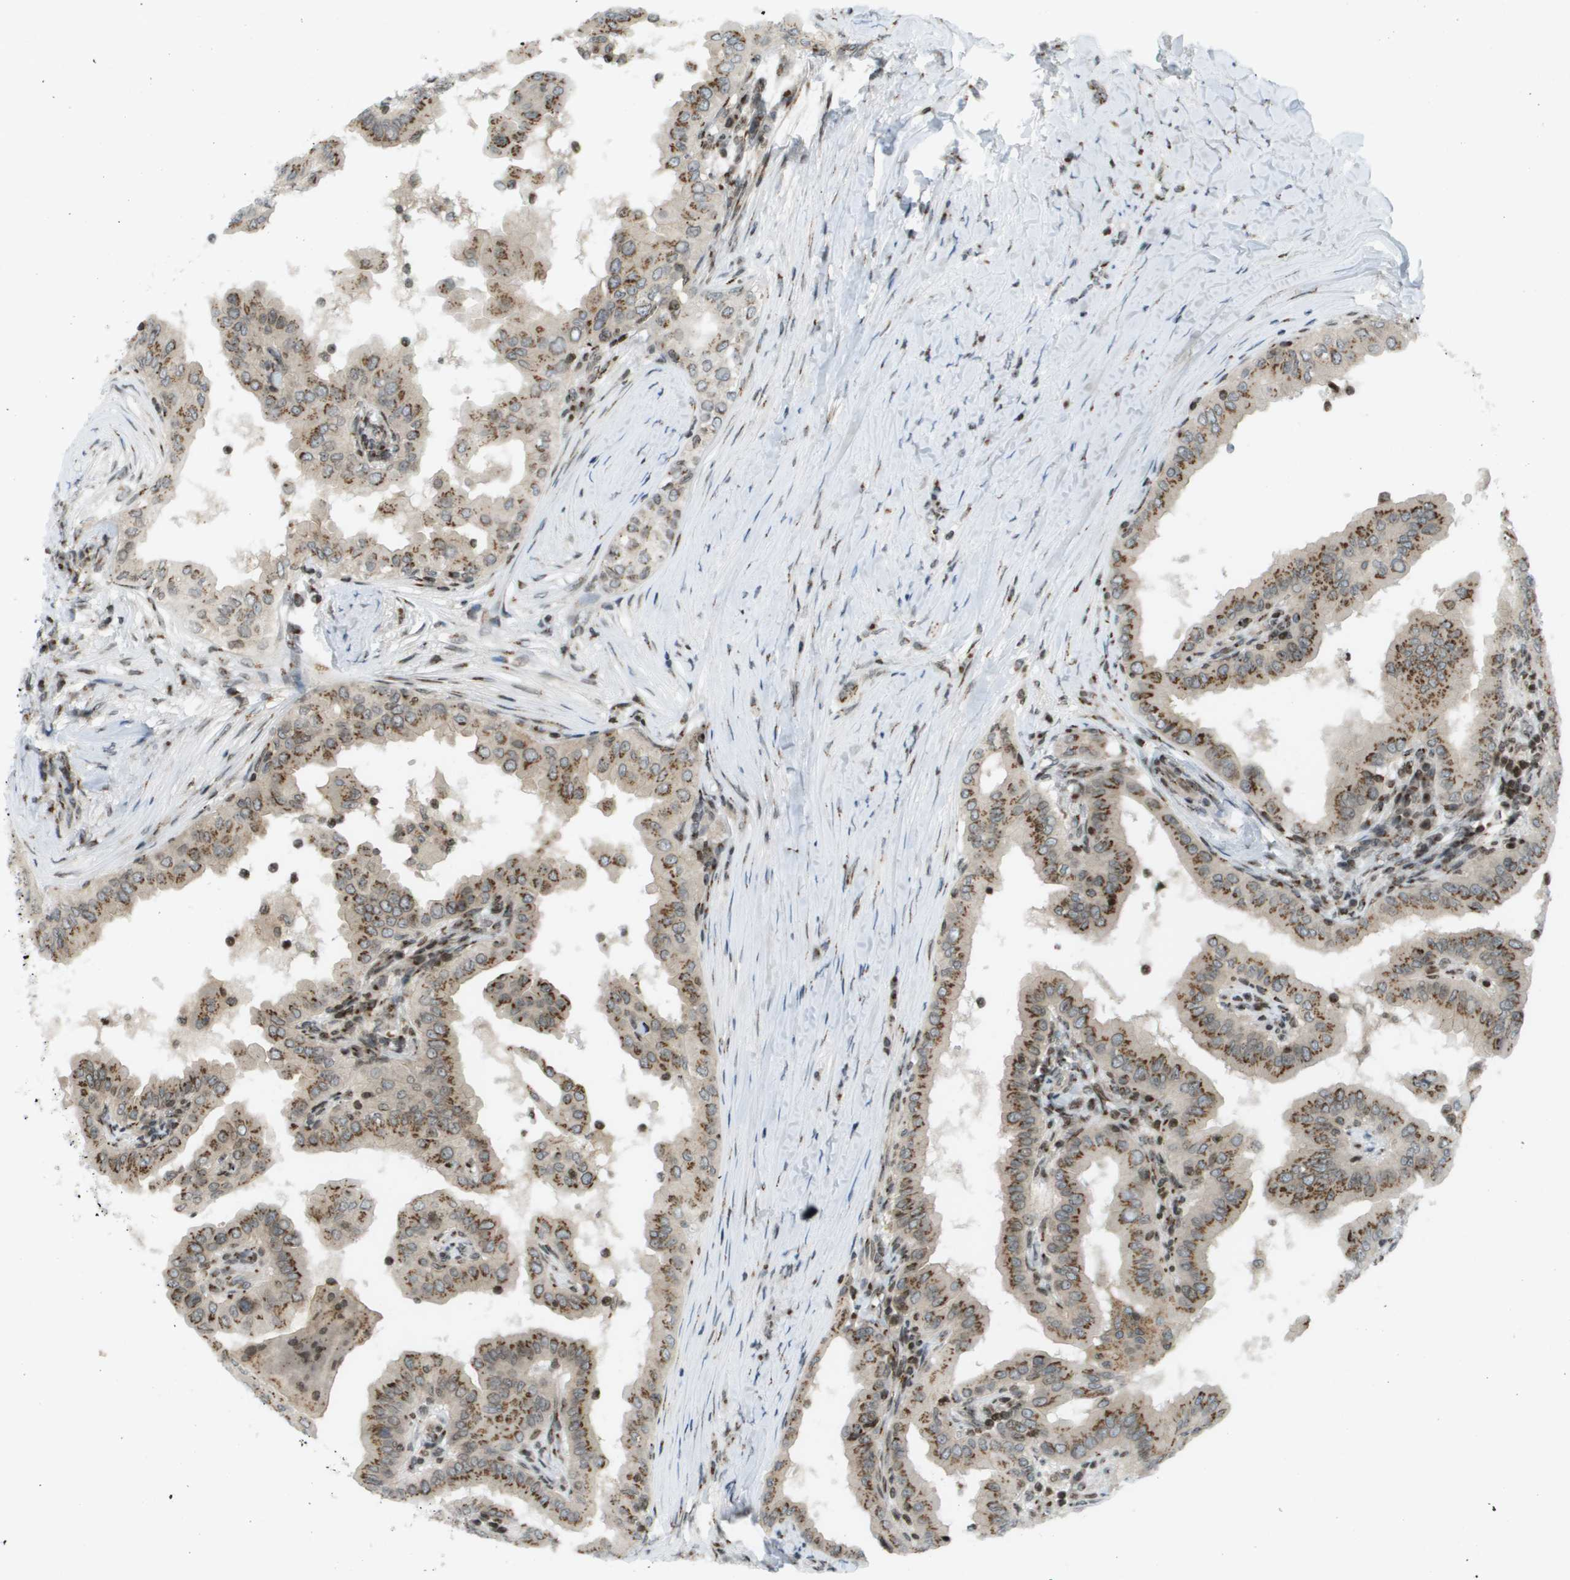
{"staining": {"intensity": "moderate", "quantity": ">75%", "location": "cytoplasmic/membranous"}, "tissue": "thyroid cancer", "cell_type": "Tumor cells", "image_type": "cancer", "snomed": [{"axis": "morphology", "description": "Papillary adenocarcinoma, NOS"}, {"axis": "topography", "description": "Thyroid gland"}], "caption": "Human thyroid cancer stained for a protein (brown) displays moderate cytoplasmic/membranous positive expression in approximately >75% of tumor cells.", "gene": "EVC", "patient": {"sex": "male", "age": 33}}